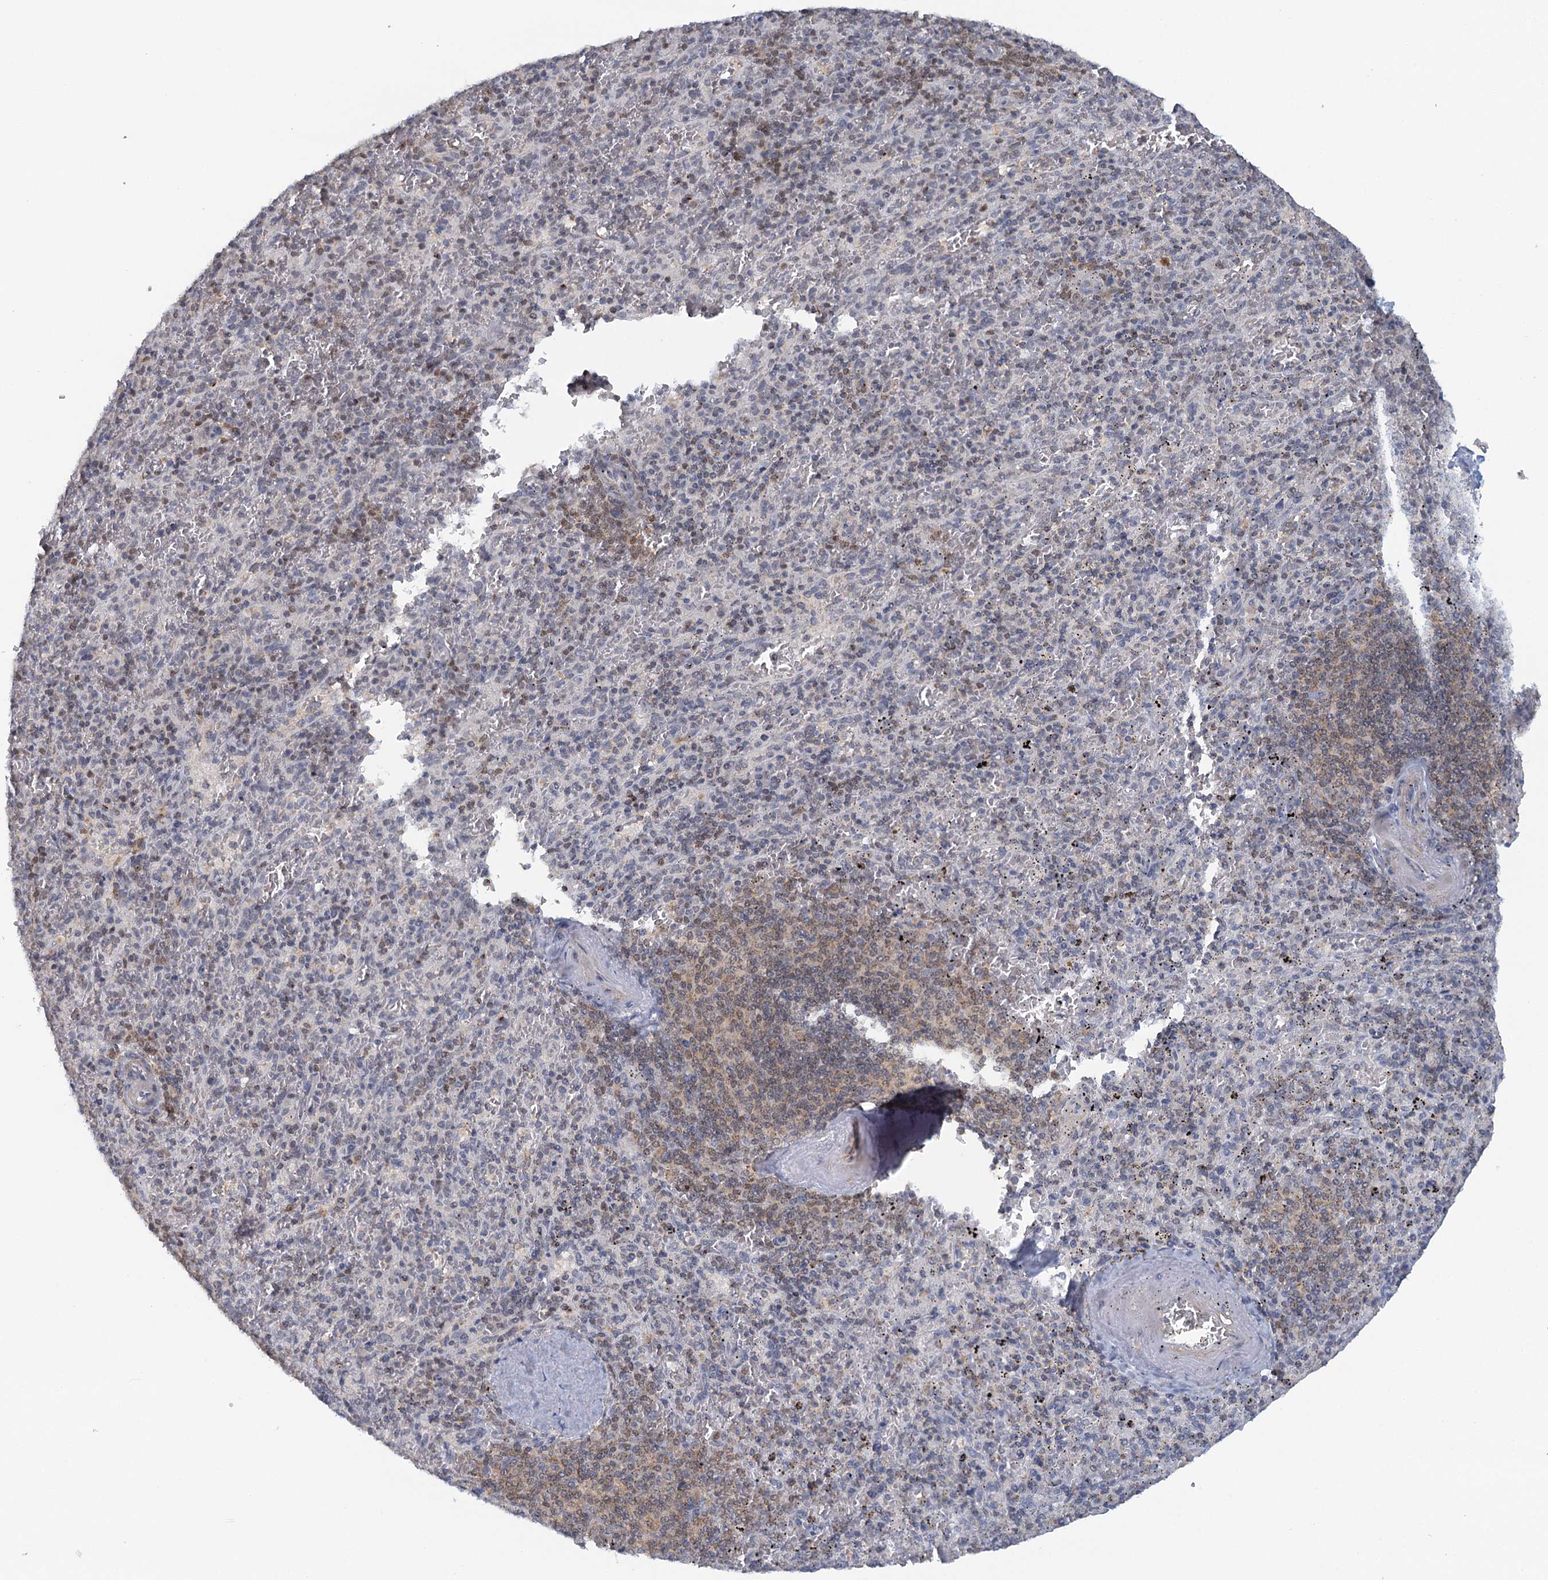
{"staining": {"intensity": "negative", "quantity": "none", "location": "none"}, "tissue": "spleen", "cell_type": "Cells in red pulp", "image_type": "normal", "snomed": [{"axis": "morphology", "description": "Normal tissue, NOS"}, {"axis": "topography", "description": "Spleen"}], "caption": "Immunohistochemical staining of unremarkable human spleen reveals no significant expression in cells in red pulp. The staining was performed using DAB to visualize the protein expression in brown, while the nuclei were stained in blue with hematoxylin (Magnification: 20x).", "gene": "GPATCH11", "patient": {"sex": "male", "age": 82}}